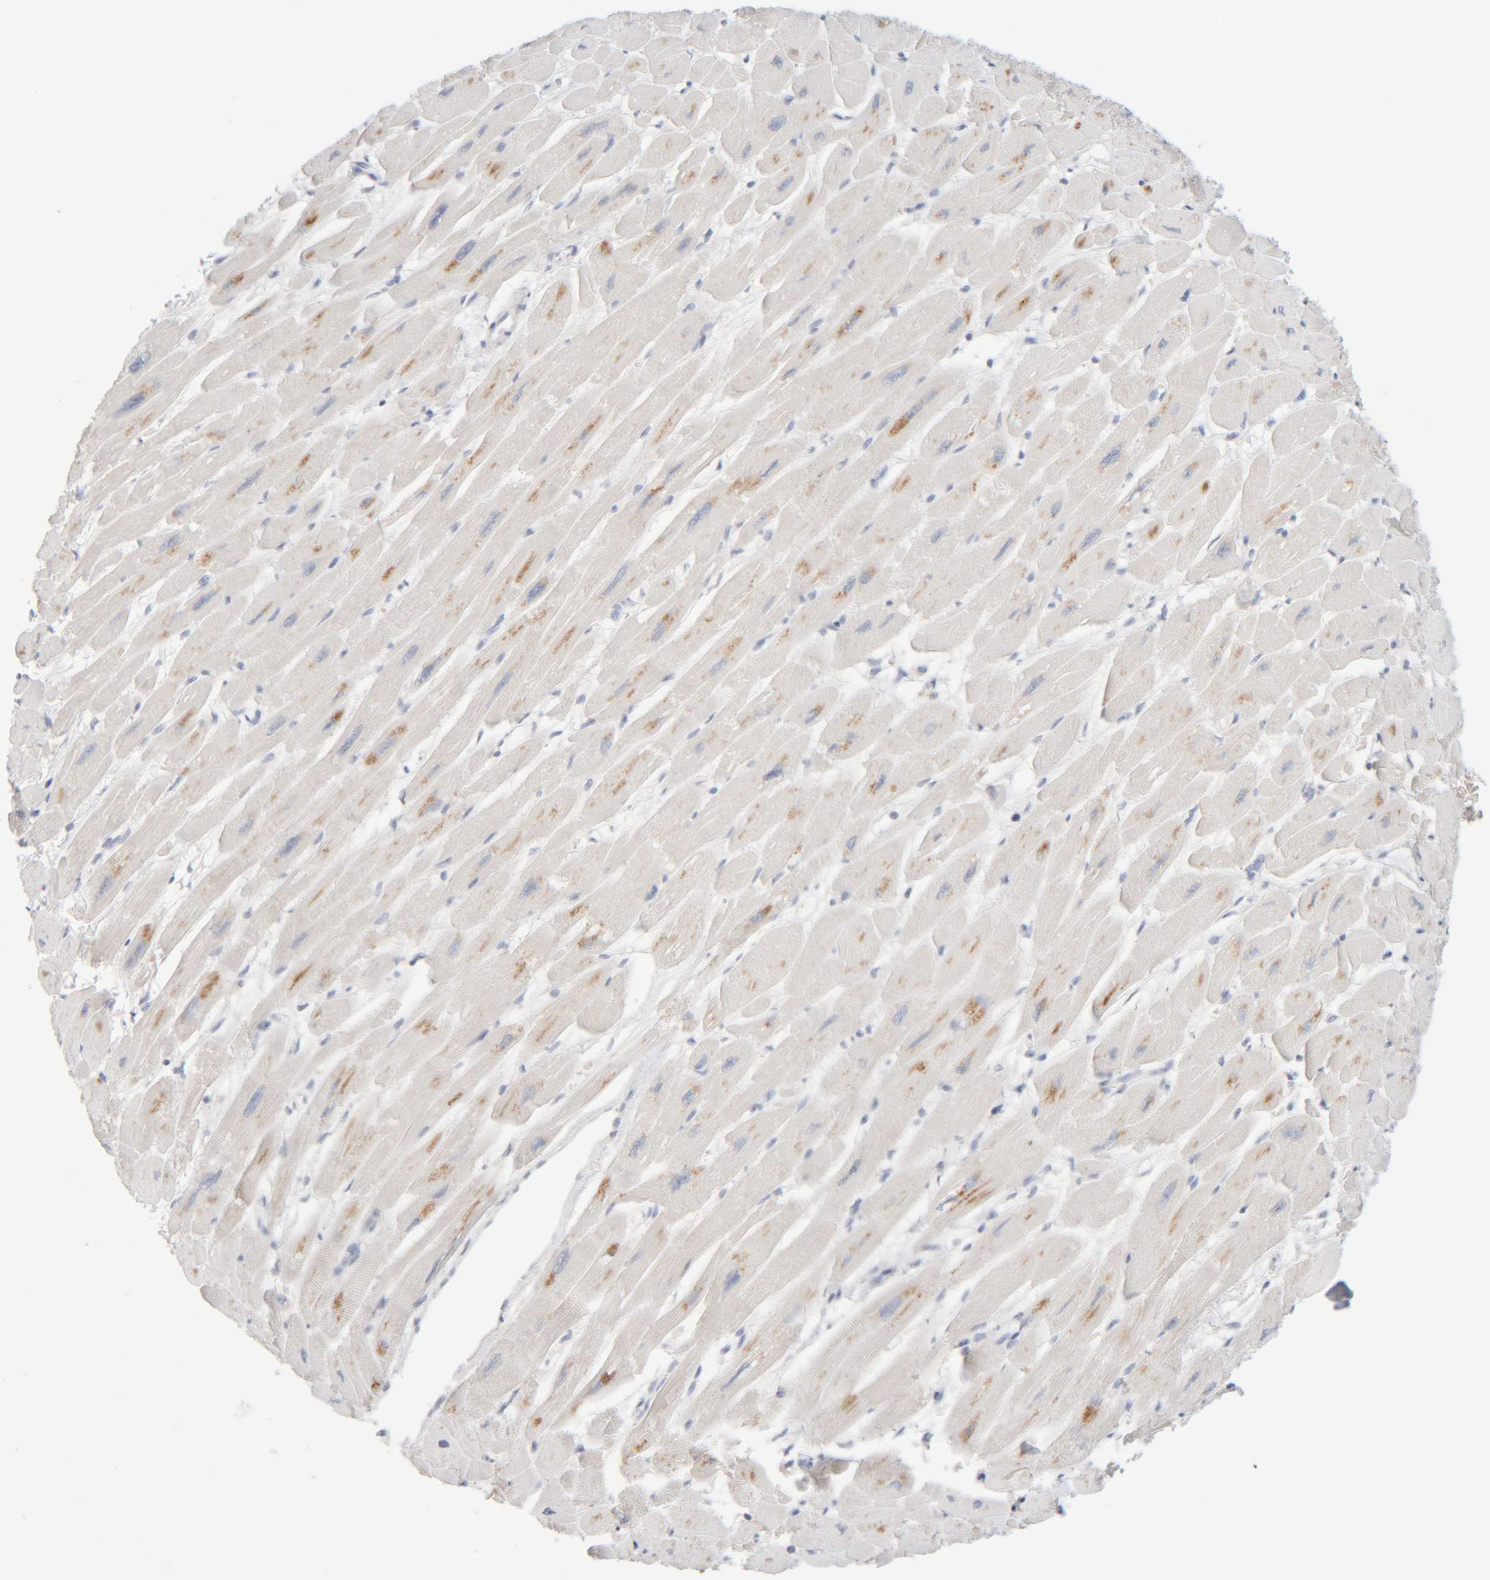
{"staining": {"intensity": "moderate", "quantity": "<25%", "location": "cytoplasmic/membranous"}, "tissue": "heart muscle", "cell_type": "Cardiomyocytes", "image_type": "normal", "snomed": [{"axis": "morphology", "description": "Normal tissue, NOS"}, {"axis": "topography", "description": "Heart"}], "caption": "Approximately <25% of cardiomyocytes in unremarkable heart muscle reveal moderate cytoplasmic/membranous protein expression as visualized by brown immunohistochemical staining.", "gene": "RIDA", "patient": {"sex": "female", "age": 54}}